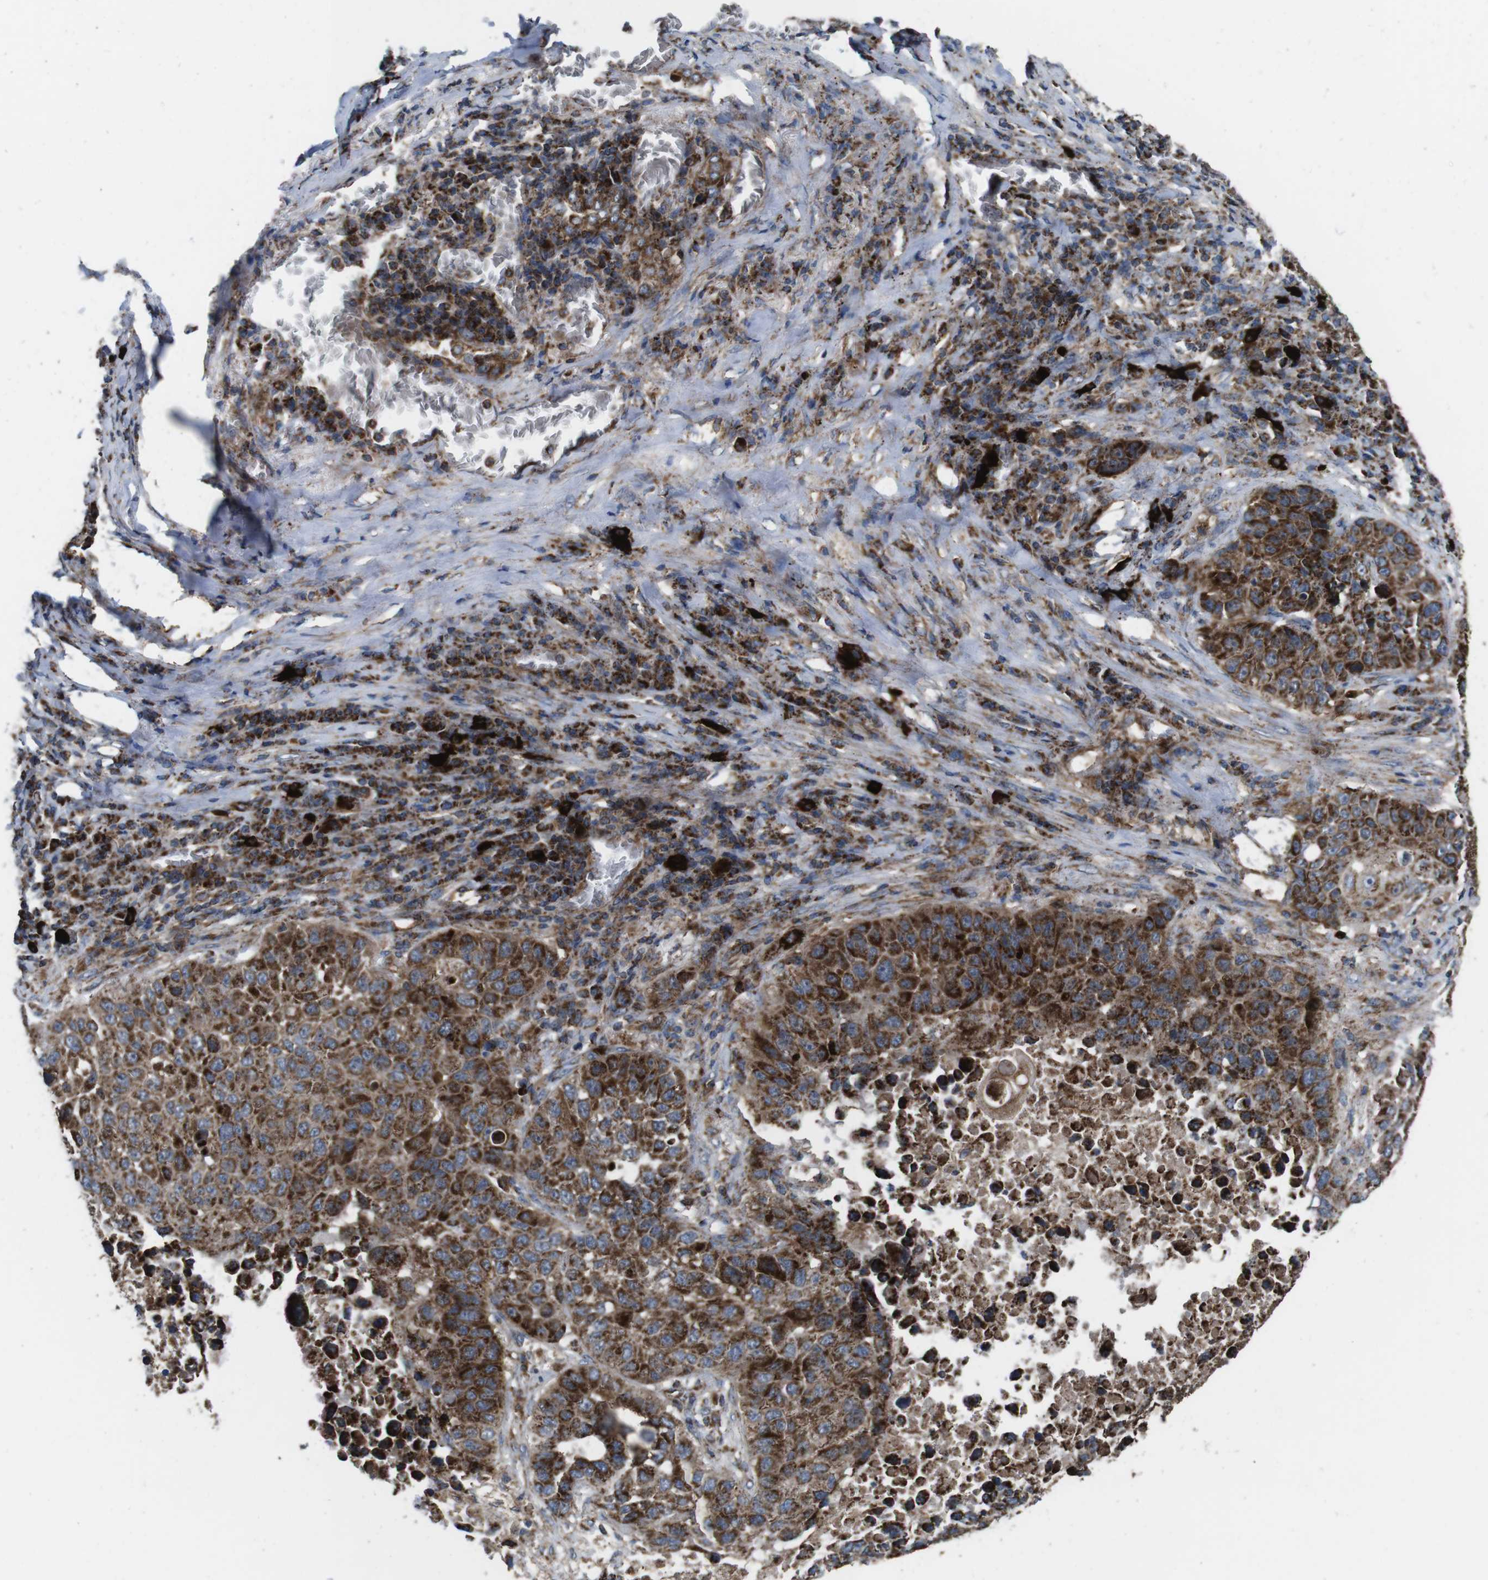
{"staining": {"intensity": "moderate", "quantity": ">75%", "location": "cytoplasmic/membranous"}, "tissue": "lung cancer", "cell_type": "Tumor cells", "image_type": "cancer", "snomed": [{"axis": "morphology", "description": "Squamous cell carcinoma, NOS"}, {"axis": "topography", "description": "Lung"}], "caption": "Immunohistochemical staining of squamous cell carcinoma (lung) shows moderate cytoplasmic/membranous protein expression in about >75% of tumor cells.", "gene": "HK1", "patient": {"sex": "male", "age": 57}}